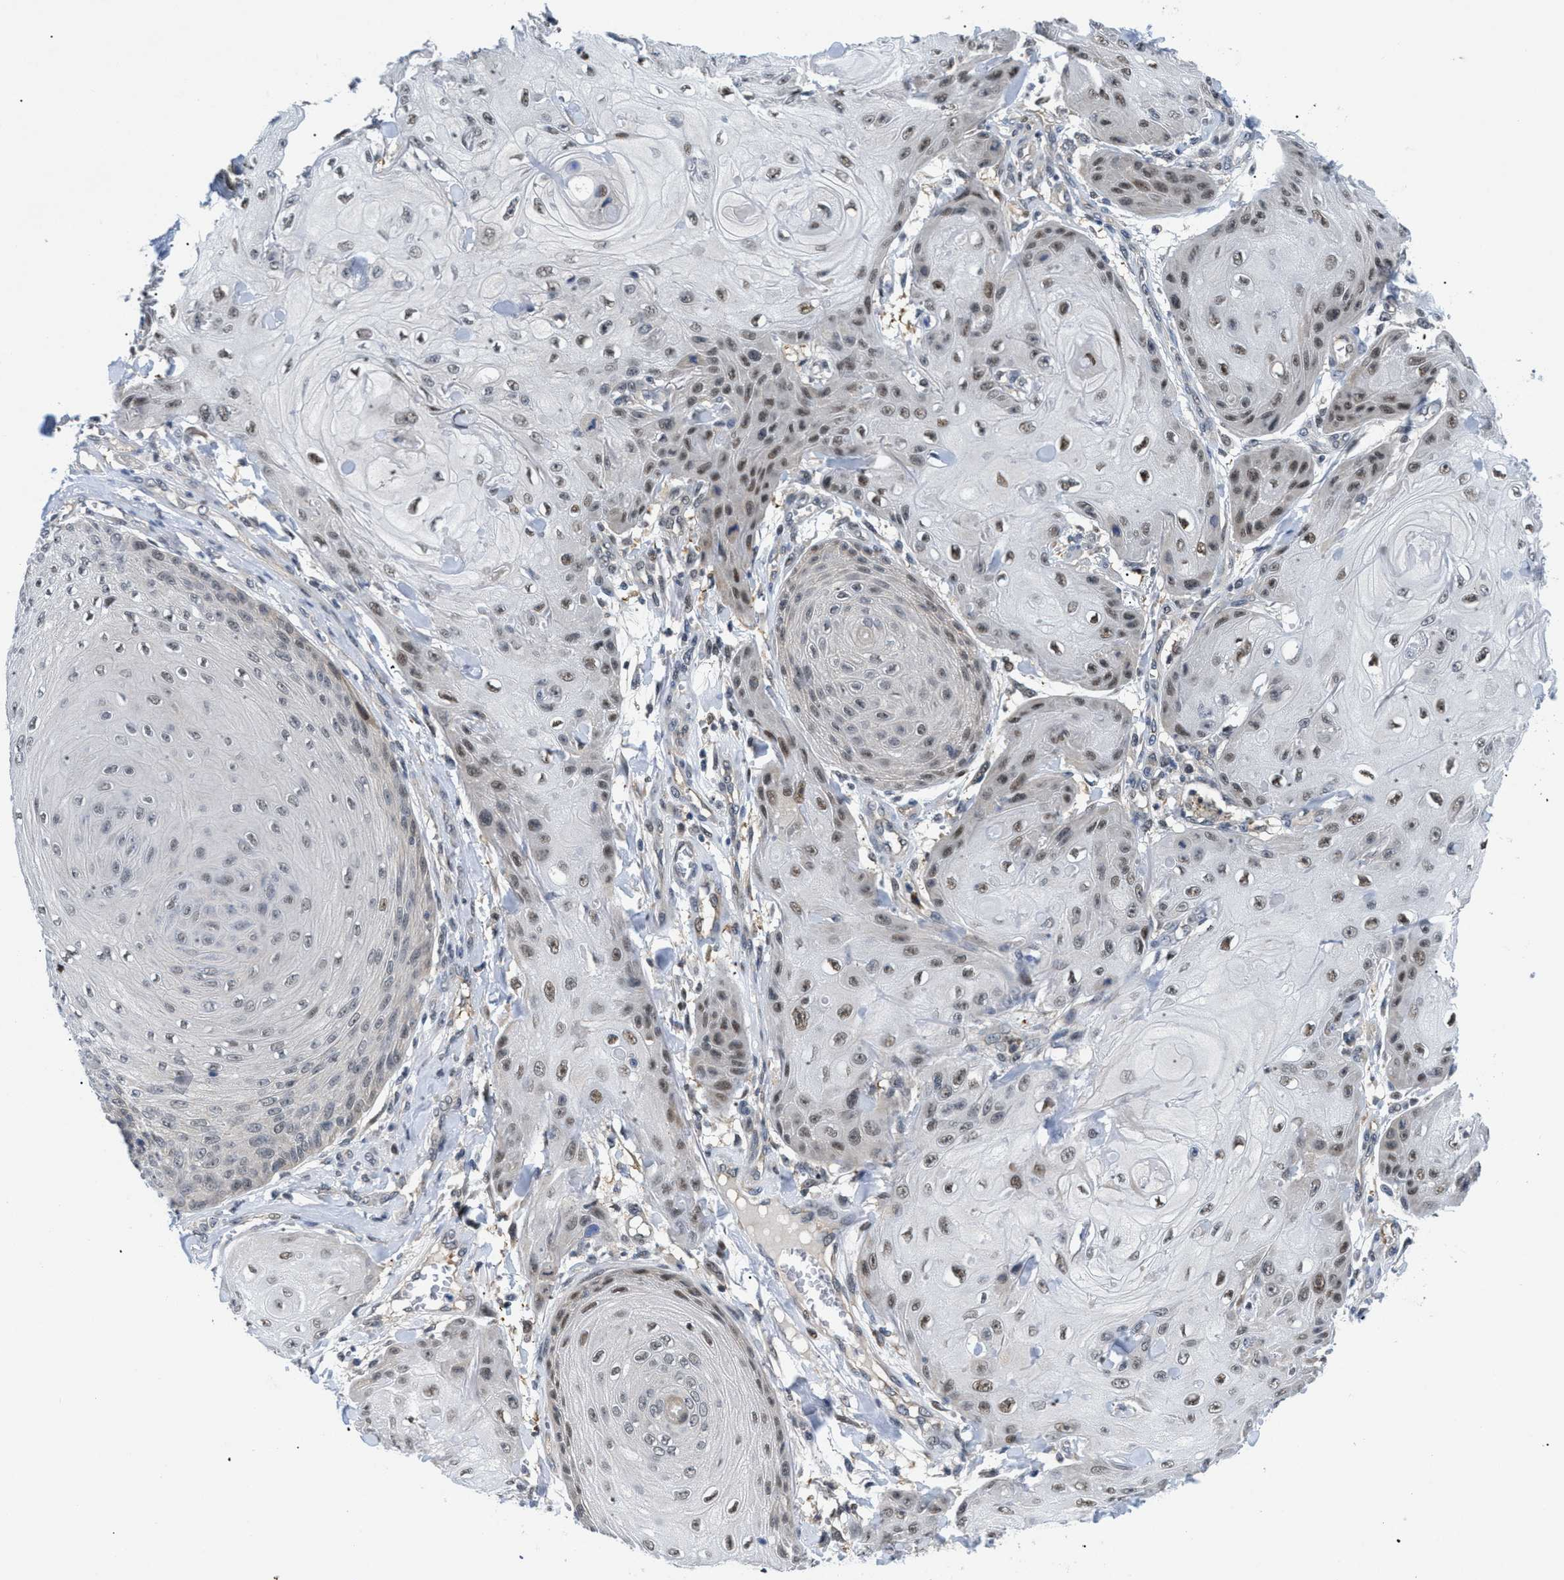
{"staining": {"intensity": "moderate", "quantity": "25%-75%", "location": "nuclear"}, "tissue": "skin cancer", "cell_type": "Tumor cells", "image_type": "cancer", "snomed": [{"axis": "morphology", "description": "Squamous cell carcinoma, NOS"}, {"axis": "topography", "description": "Skin"}], "caption": "A brown stain labels moderate nuclear positivity of a protein in human skin squamous cell carcinoma tumor cells.", "gene": "SLC29A2", "patient": {"sex": "male", "age": 74}}